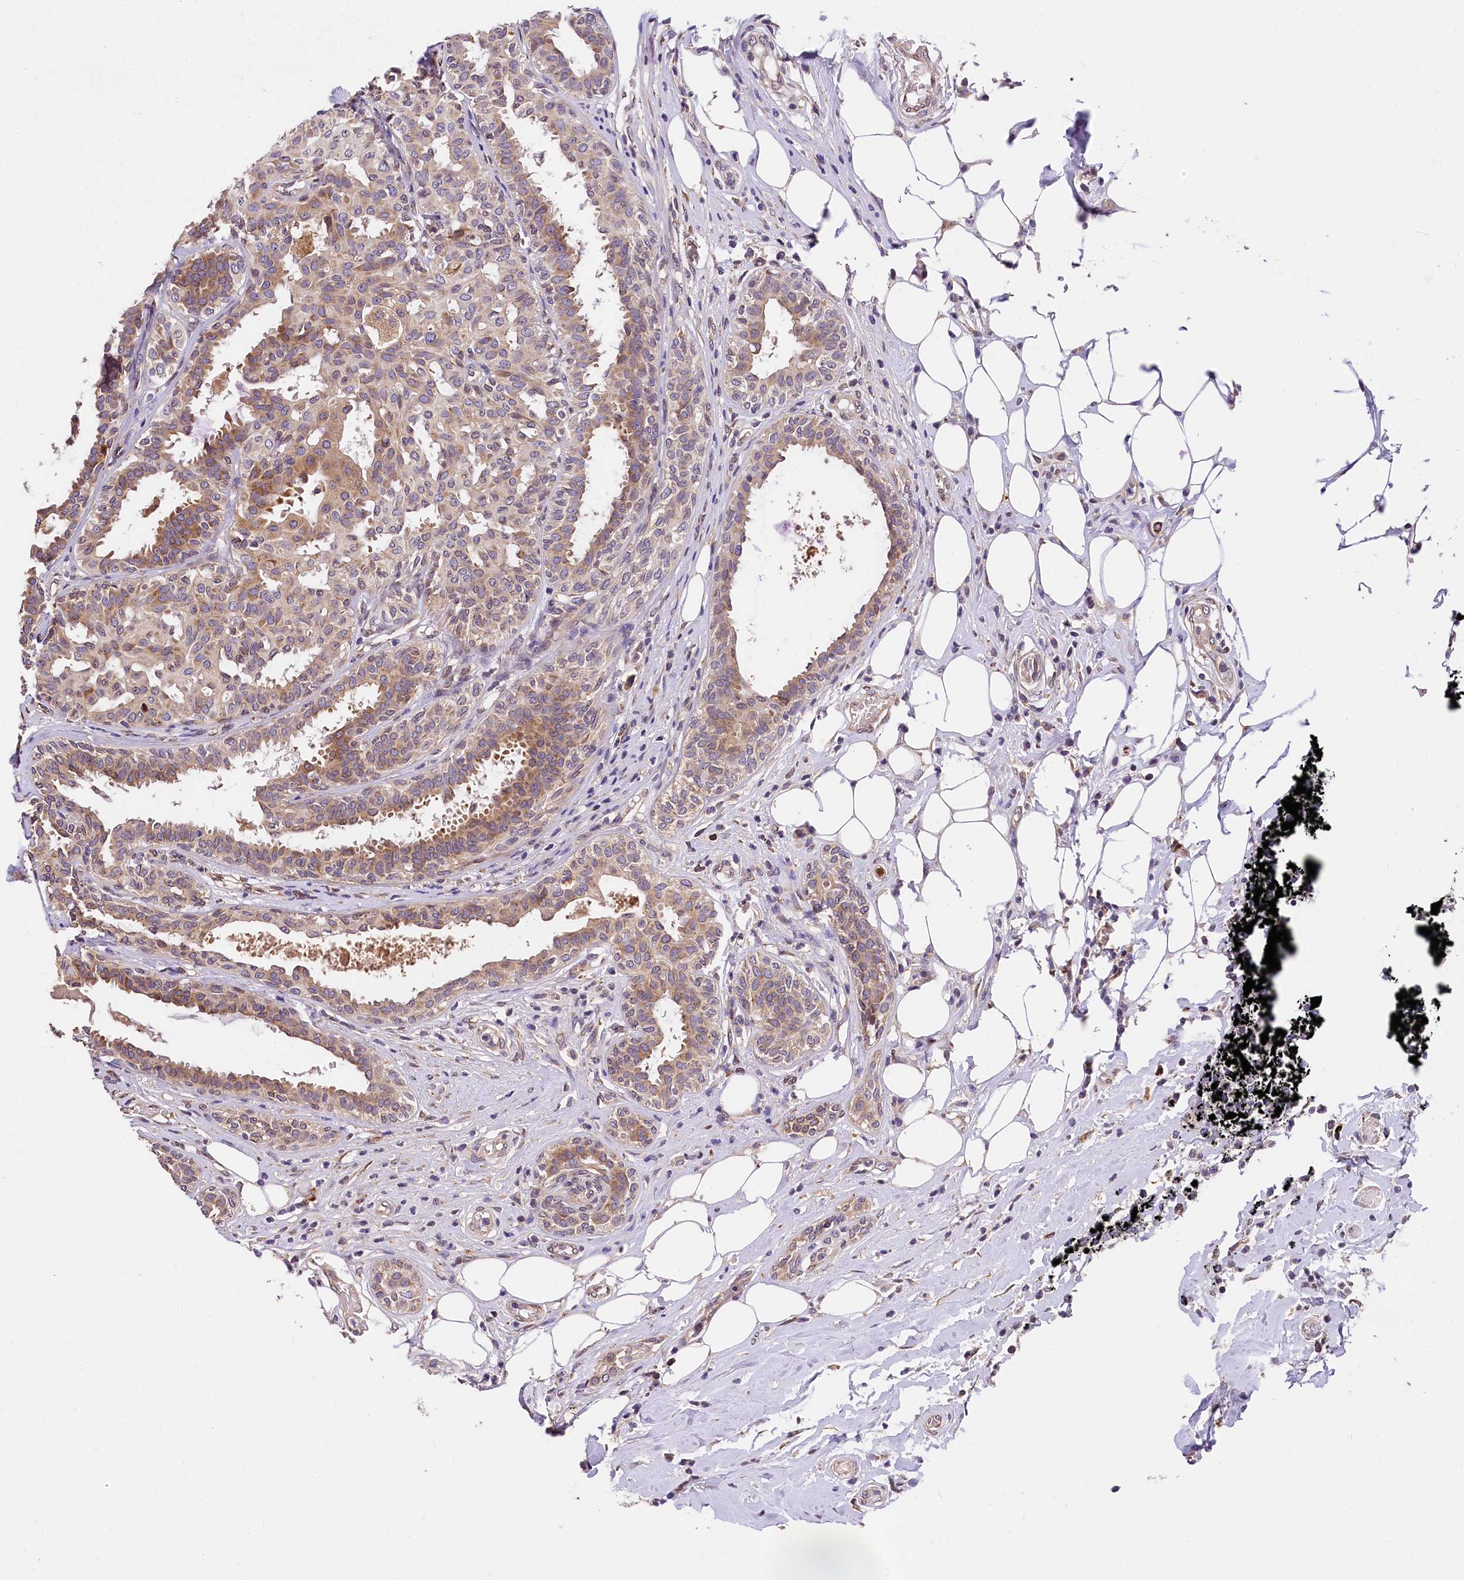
{"staining": {"intensity": "moderate", "quantity": "<25%", "location": "cytoplasmic/membranous"}, "tissue": "breast cancer", "cell_type": "Tumor cells", "image_type": "cancer", "snomed": [{"axis": "morphology", "description": "Lobular carcinoma"}, {"axis": "topography", "description": "Breast"}], "caption": "Human breast cancer stained with a protein marker shows moderate staining in tumor cells.", "gene": "SUPV3L1", "patient": {"sex": "female", "age": 51}}